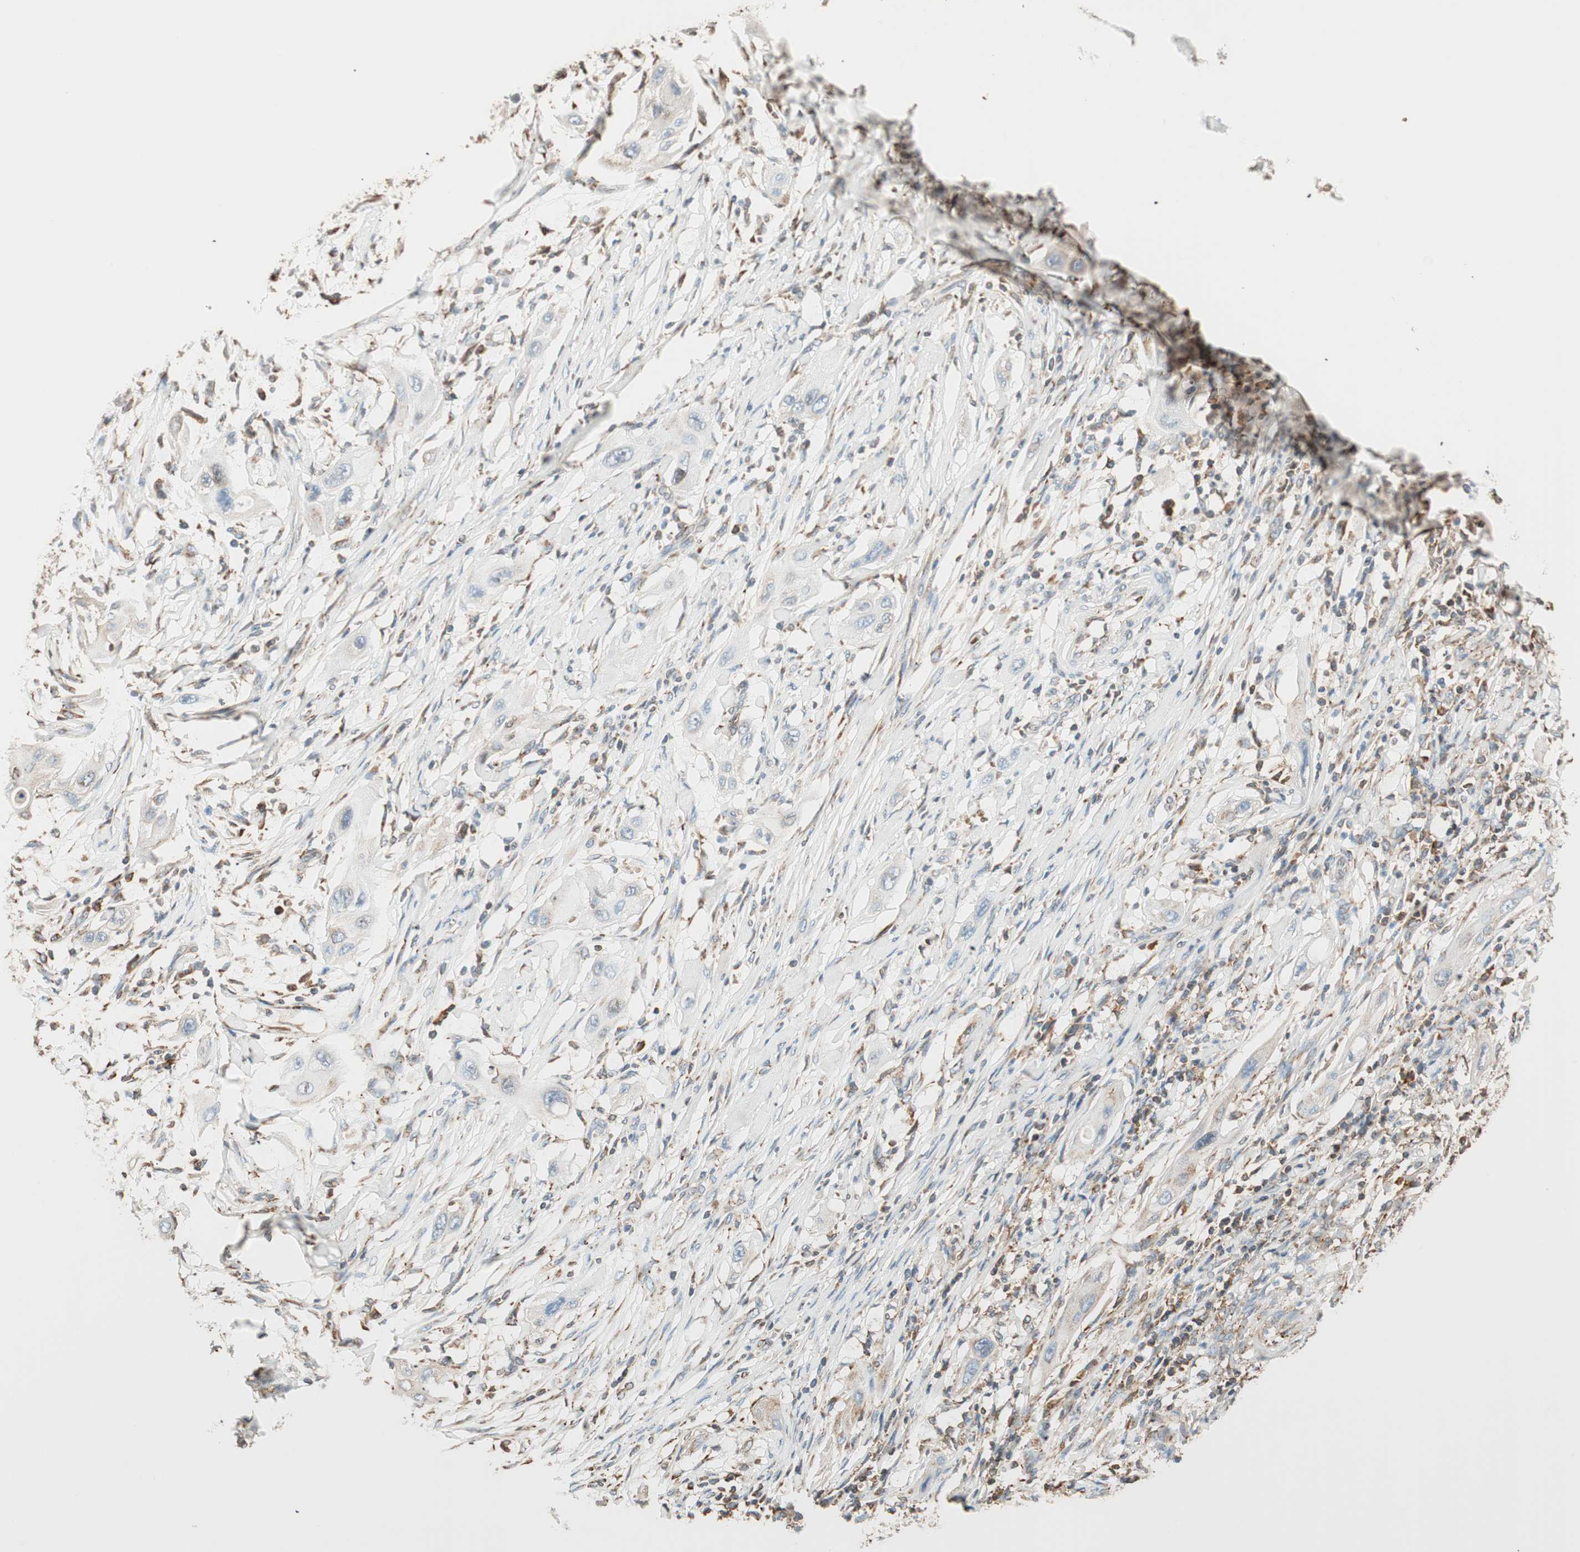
{"staining": {"intensity": "negative", "quantity": "none", "location": "none"}, "tissue": "lung cancer", "cell_type": "Tumor cells", "image_type": "cancer", "snomed": [{"axis": "morphology", "description": "Squamous cell carcinoma, NOS"}, {"axis": "topography", "description": "Lung"}], "caption": "This is a micrograph of IHC staining of squamous cell carcinoma (lung), which shows no staining in tumor cells.", "gene": "PRKCSH", "patient": {"sex": "female", "age": 47}}